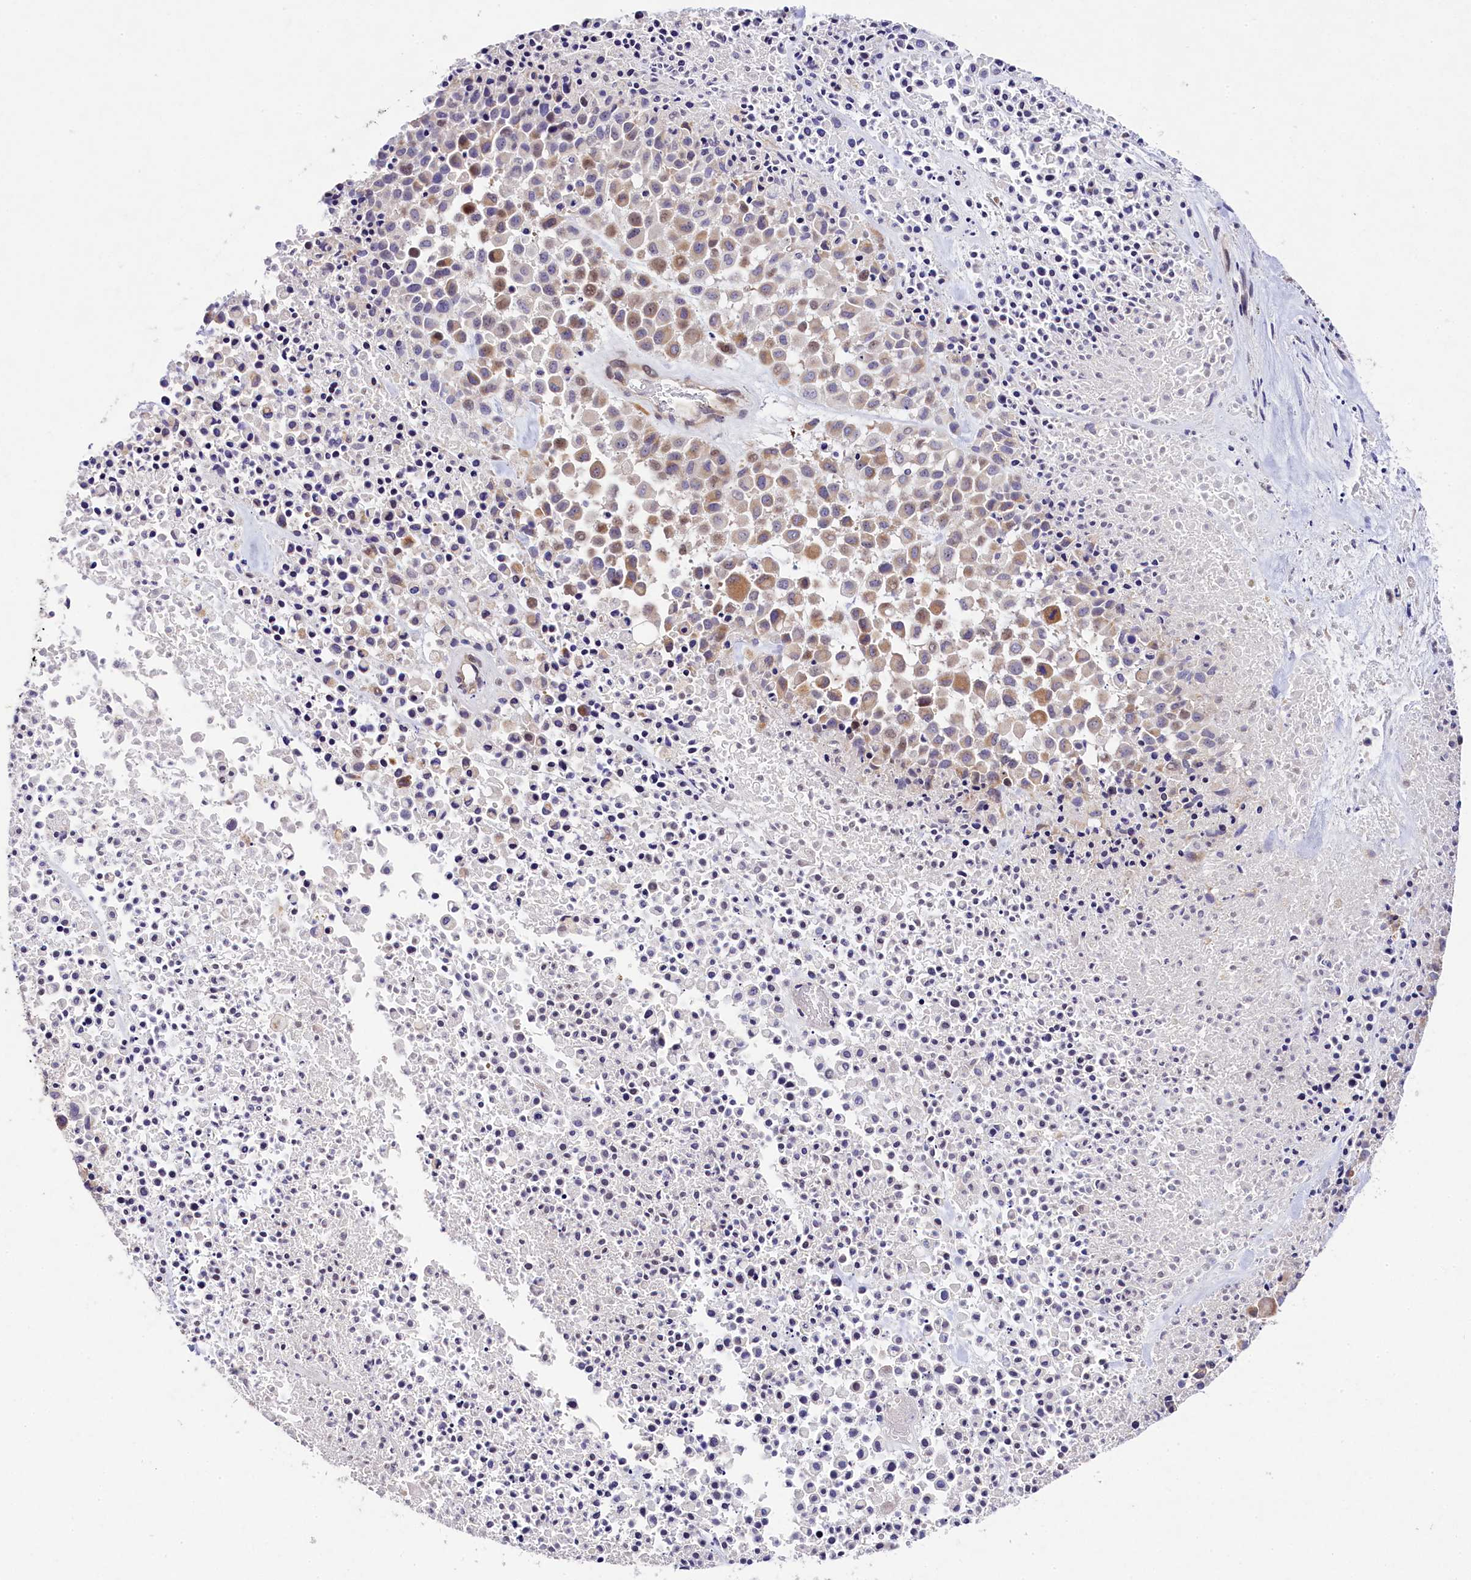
{"staining": {"intensity": "moderate", "quantity": "<25%", "location": "cytoplasmic/membranous"}, "tissue": "melanoma", "cell_type": "Tumor cells", "image_type": "cancer", "snomed": [{"axis": "morphology", "description": "Malignant melanoma, Metastatic site"}, {"axis": "topography", "description": "Skin"}], "caption": "High-magnification brightfield microscopy of melanoma stained with DAB (3,3'-diaminobenzidine) (brown) and counterstained with hematoxylin (blue). tumor cells exhibit moderate cytoplasmic/membranous positivity is appreciated in approximately<25% of cells.", "gene": "FXYD6", "patient": {"sex": "female", "age": 81}}